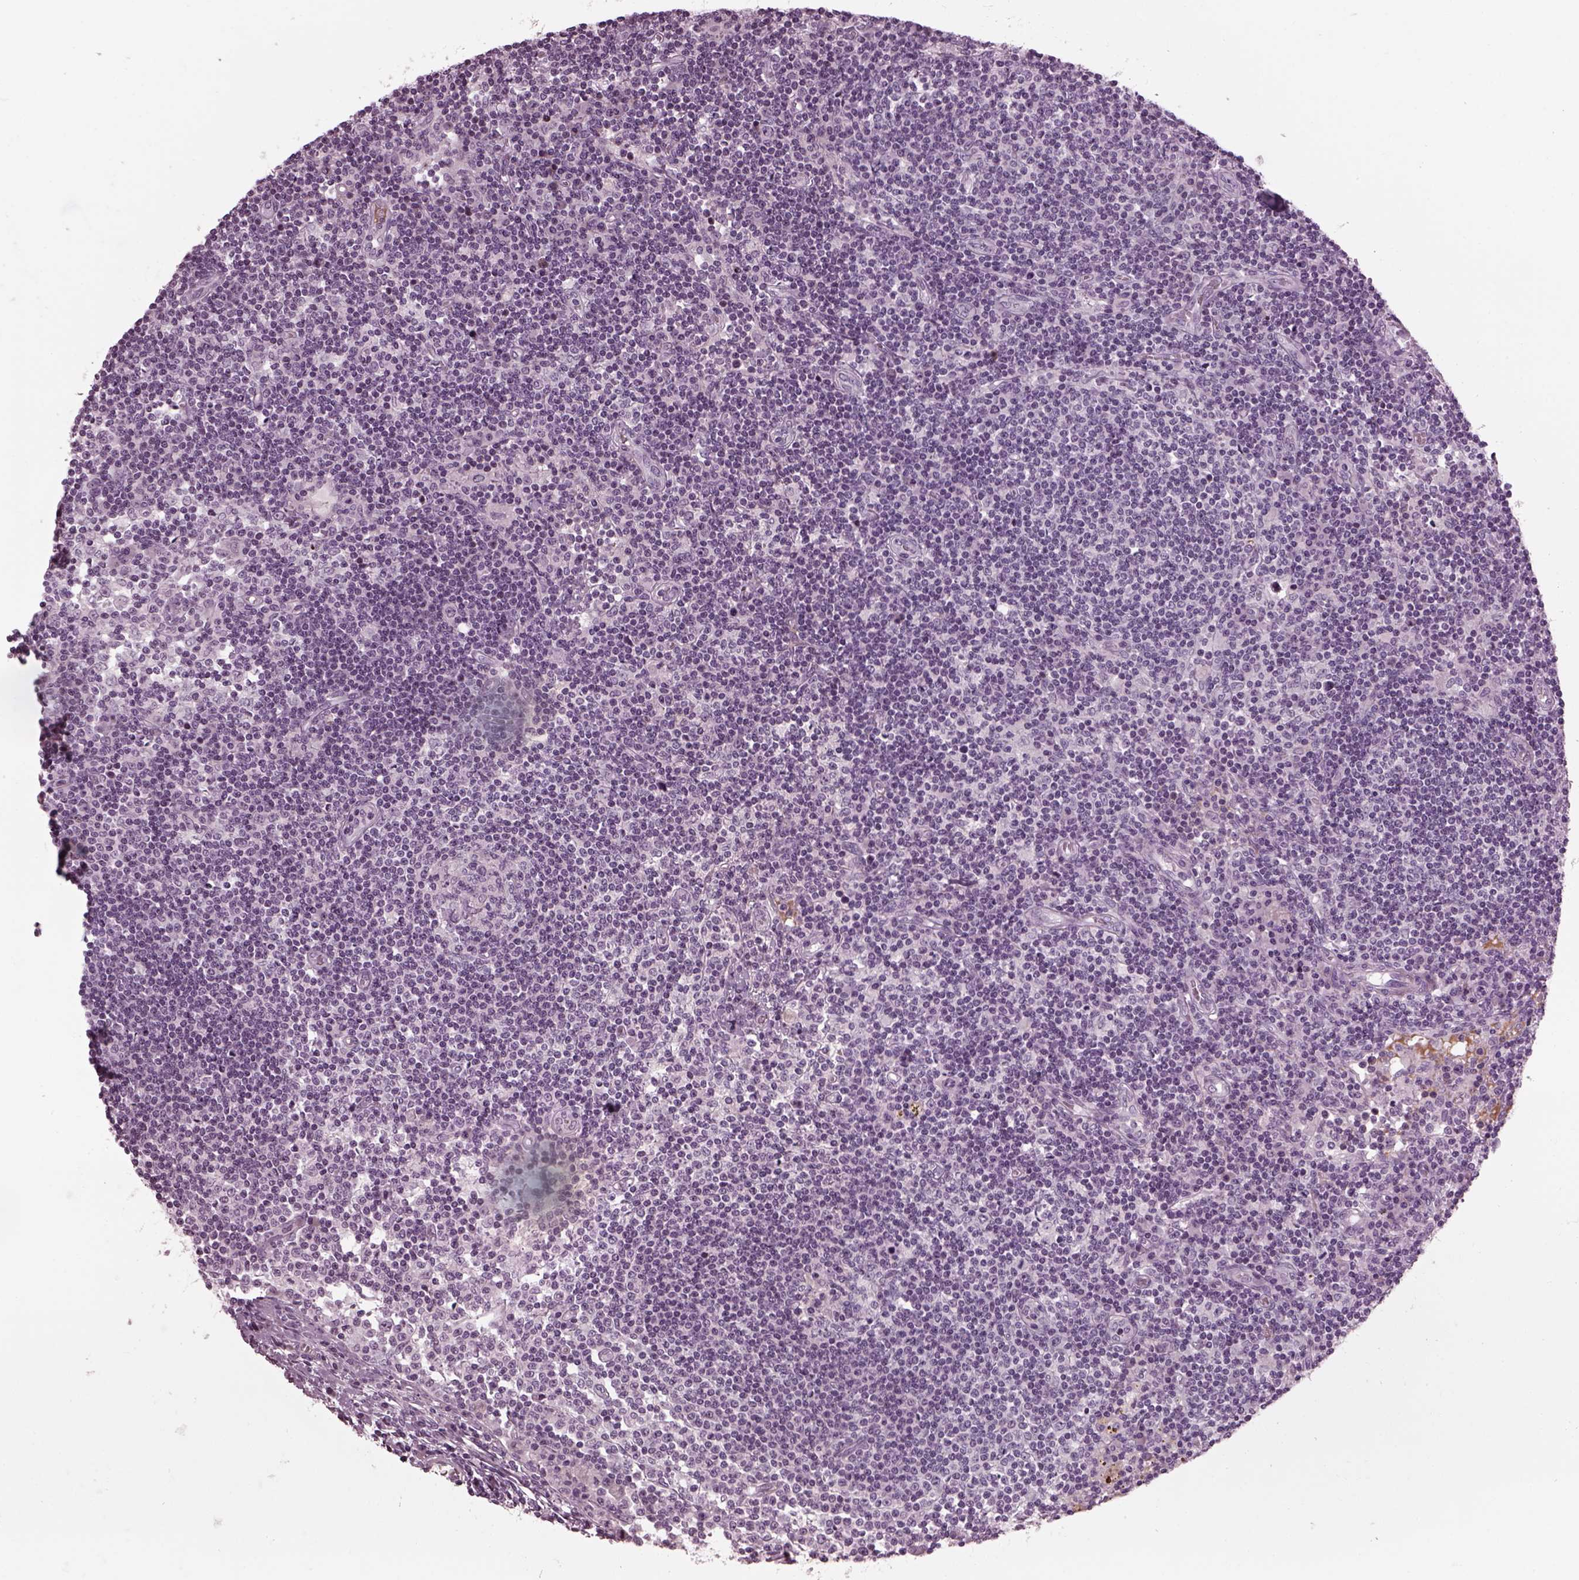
{"staining": {"intensity": "negative", "quantity": "none", "location": "none"}, "tissue": "lymph node", "cell_type": "Germinal center cells", "image_type": "normal", "snomed": [{"axis": "morphology", "description": "Normal tissue, NOS"}, {"axis": "topography", "description": "Lymph node"}], "caption": "An image of lymph node stained for a protein demonstrates no brown staining in germinal center cells. The staining was performed using DAB (3,3'-diaminobenzidine) to visualize the protein expression in brown, while the nuclei were stained in blue with hematoxylin (Magnification: 20x).", "gene": "DPYSL5", "patient": {"sex": "female", "age": 72}}